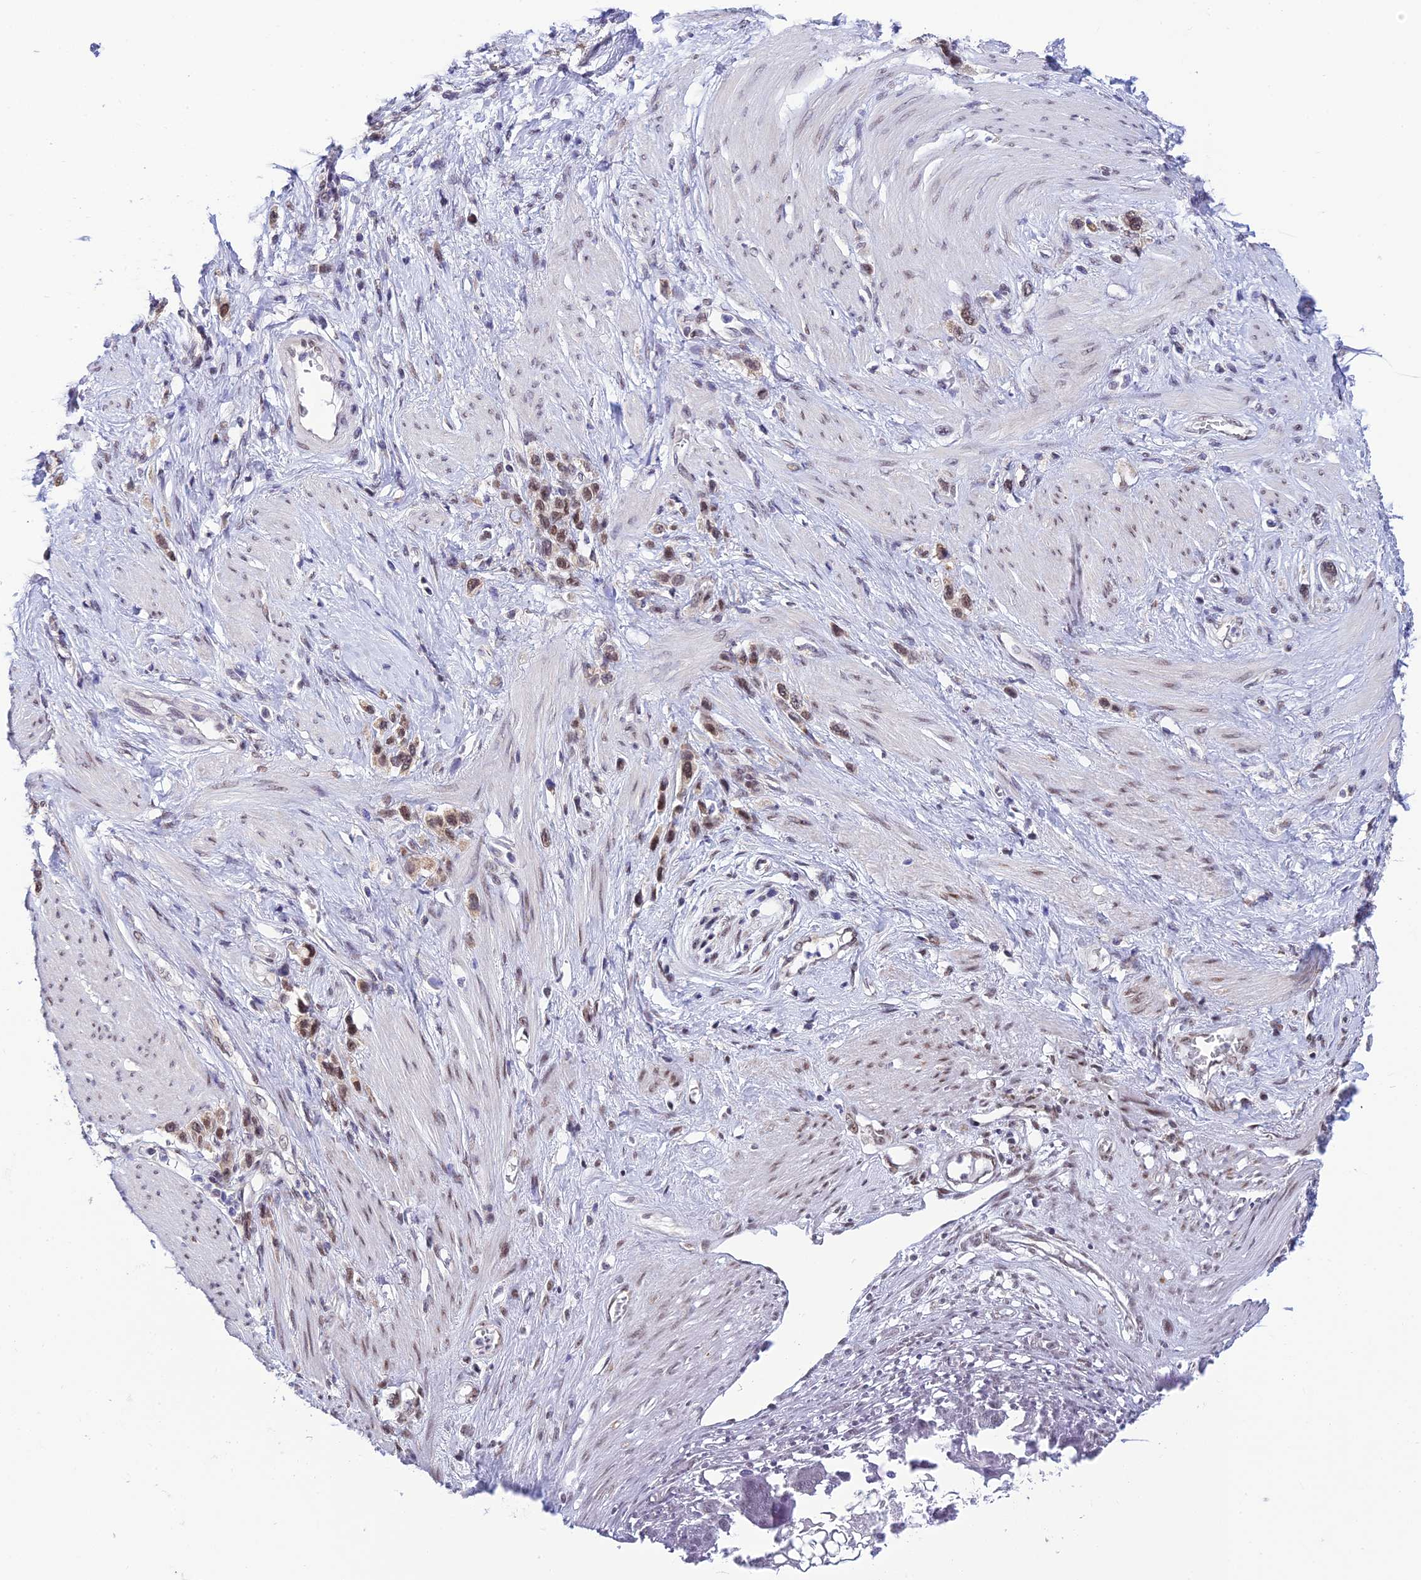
{"staining": {"intensity": "moderate", "quantity": ">75%", "location": "nuclear"}, "tissue": "stomach cancer", "cell_type": "Tumor cells", "image_type": "cancer", "snomed": [{"axis": "morphology", "description": "Adenocarcinoma, NOS"}, {"axis": "morphology", "description": "Adenocarcinoma, High grade"}, {"axis": "topography", "description": "Stomach, upper"}, {"axis": "topography", "description": "Stomach, lower"}], "caption": "This is a histology image of immunohistochemistry staining of stomach adenocarcinoma (high-grade), which shows moderate staining in the nuclear of tumor cells.", "gene": "C2orf49", "patient": {"sex": "female", "age": 65}}